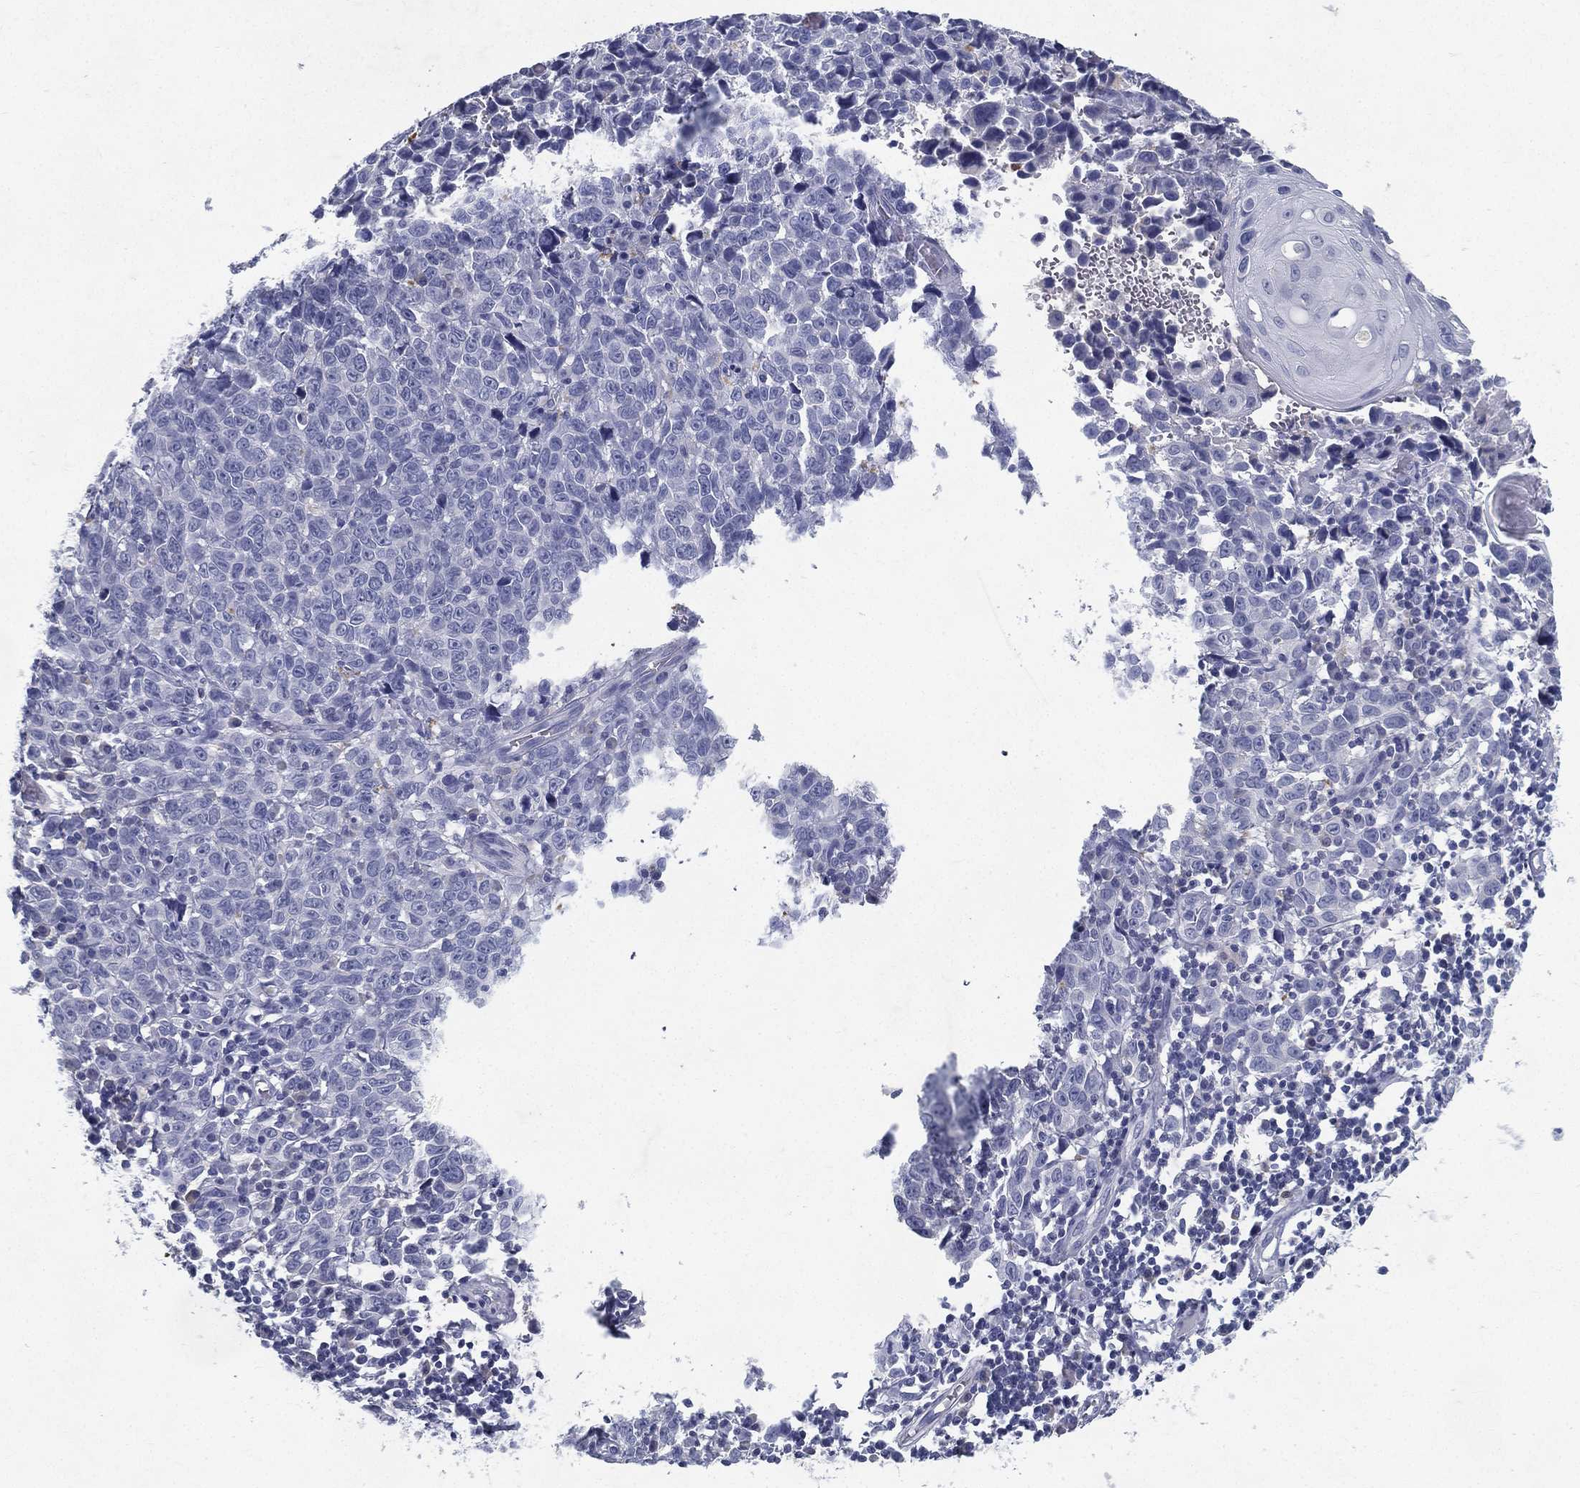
{"staining": {"intensity": "negative", "quantity": "none", "location": "none"}, "tissue": "melanoma", "cell_type": "Tumor cells", "image_type": "cancer", "snomed": [{"axis": "morphology", "description": "Malignant melanoma, NOS"}, {"axis": "topography", "description": "Vulva, labia, clitoris and Bartholin´s gland, NO"}], "caption": "The IHC histopathology image has no significant expression in tumor cells of malignant melanoma tissue. The staining is performed using DAB brown chromogen with nuclei counter-stained in using hematoxylin.", "gene": "RGS13", "patient": {"sex": "female", "age": 75}}